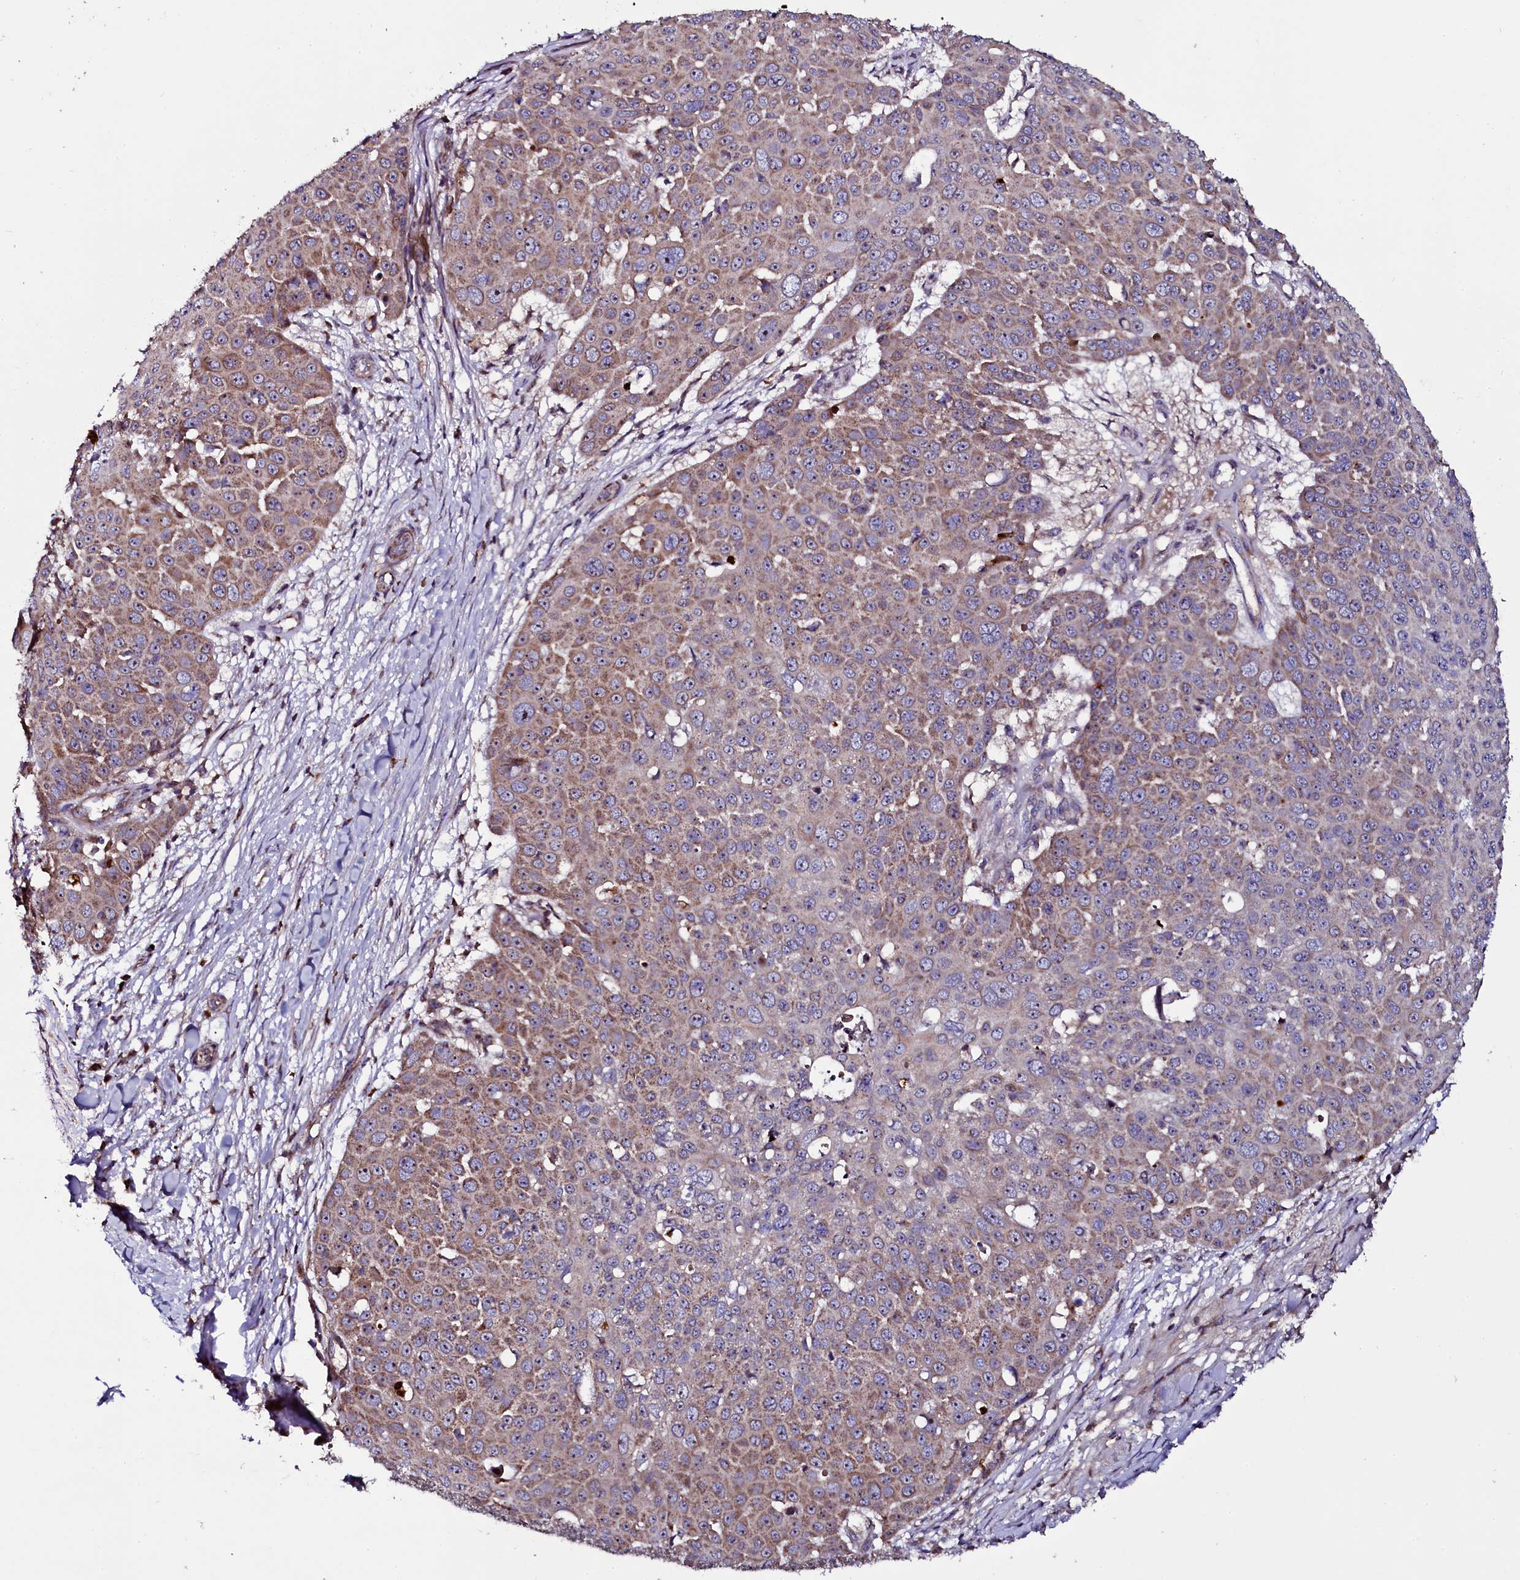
{"staining": {"intensity": "weak", "quantity": "25%-75%", "location": "cytoplasmic/membranous"}, "tissue": "skin cancer", "cell_type": "Tumor cells", "image_type": "cancer", "snomed": [{"axis": "morphology", "description": "Squamous cell carcinoma, NOS"}, {"axis": "topography", "description": "Skin"}], "caption": "Weak cytoplasmic/membranous protein staining is seen in about 25%-75% of tumor cells in skin cancer.", "gene": "NAA80", "patient": {"sex": "male", "age": 71}}